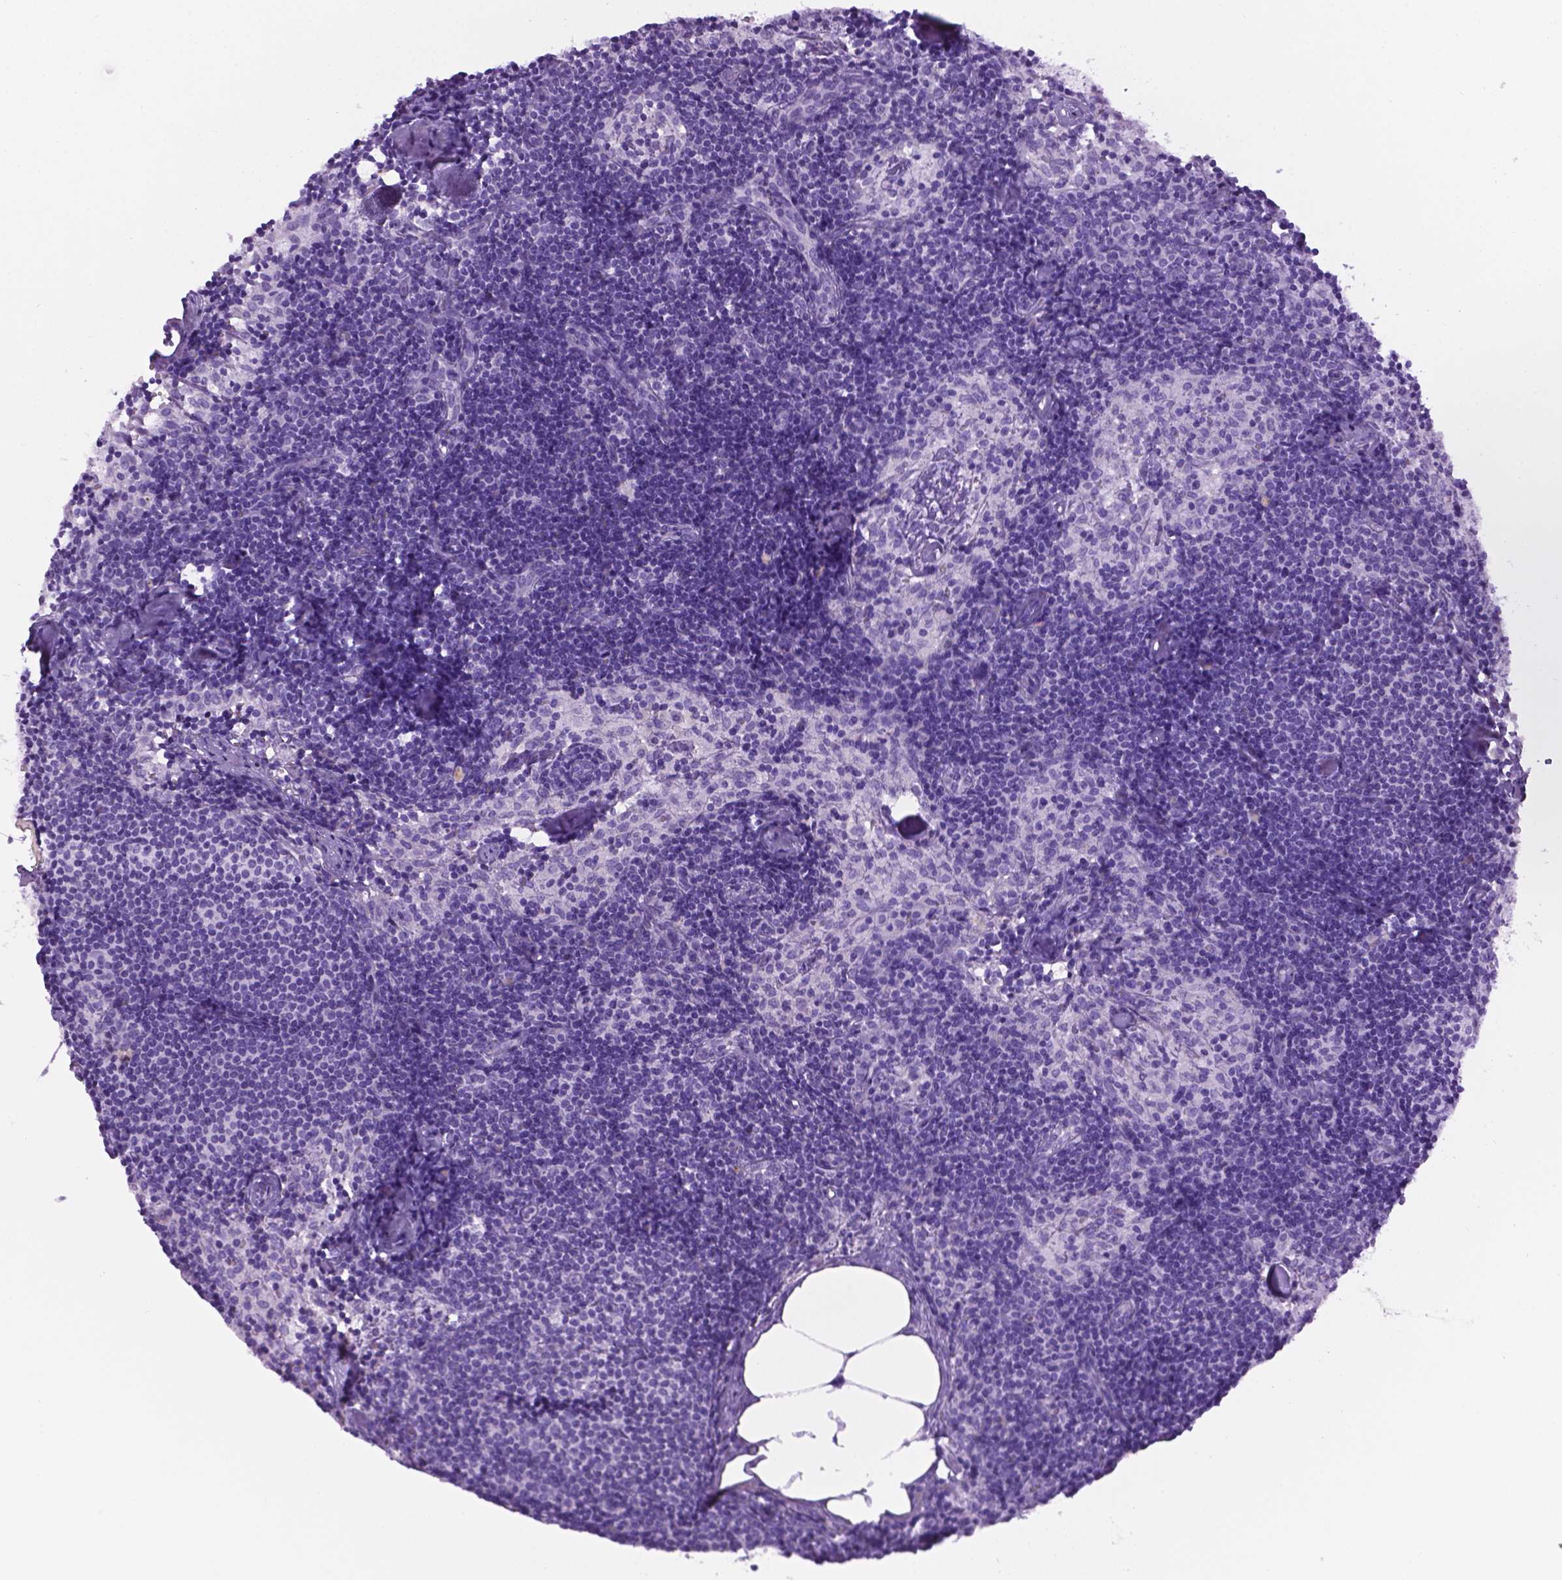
{"staining": {"intensity": "negative", "quantity": "none", "location": "none"}, "tissue": "lymph node", "cell_type": "Germinal center cells", "image_type": "normal", "snomed": [{"axis": "morphology", "description": "Normal tissue, NOS"}, {"axis": "topography", "description": "Lymph node"}], "caption": "A high-resolution photomicrograph shows immunohistochemistry staining of normal lymph node, which reveals no significant staining in germinal center cells.", "gene": "LELP1", "patient": {"sex": "female", "age": 69}}